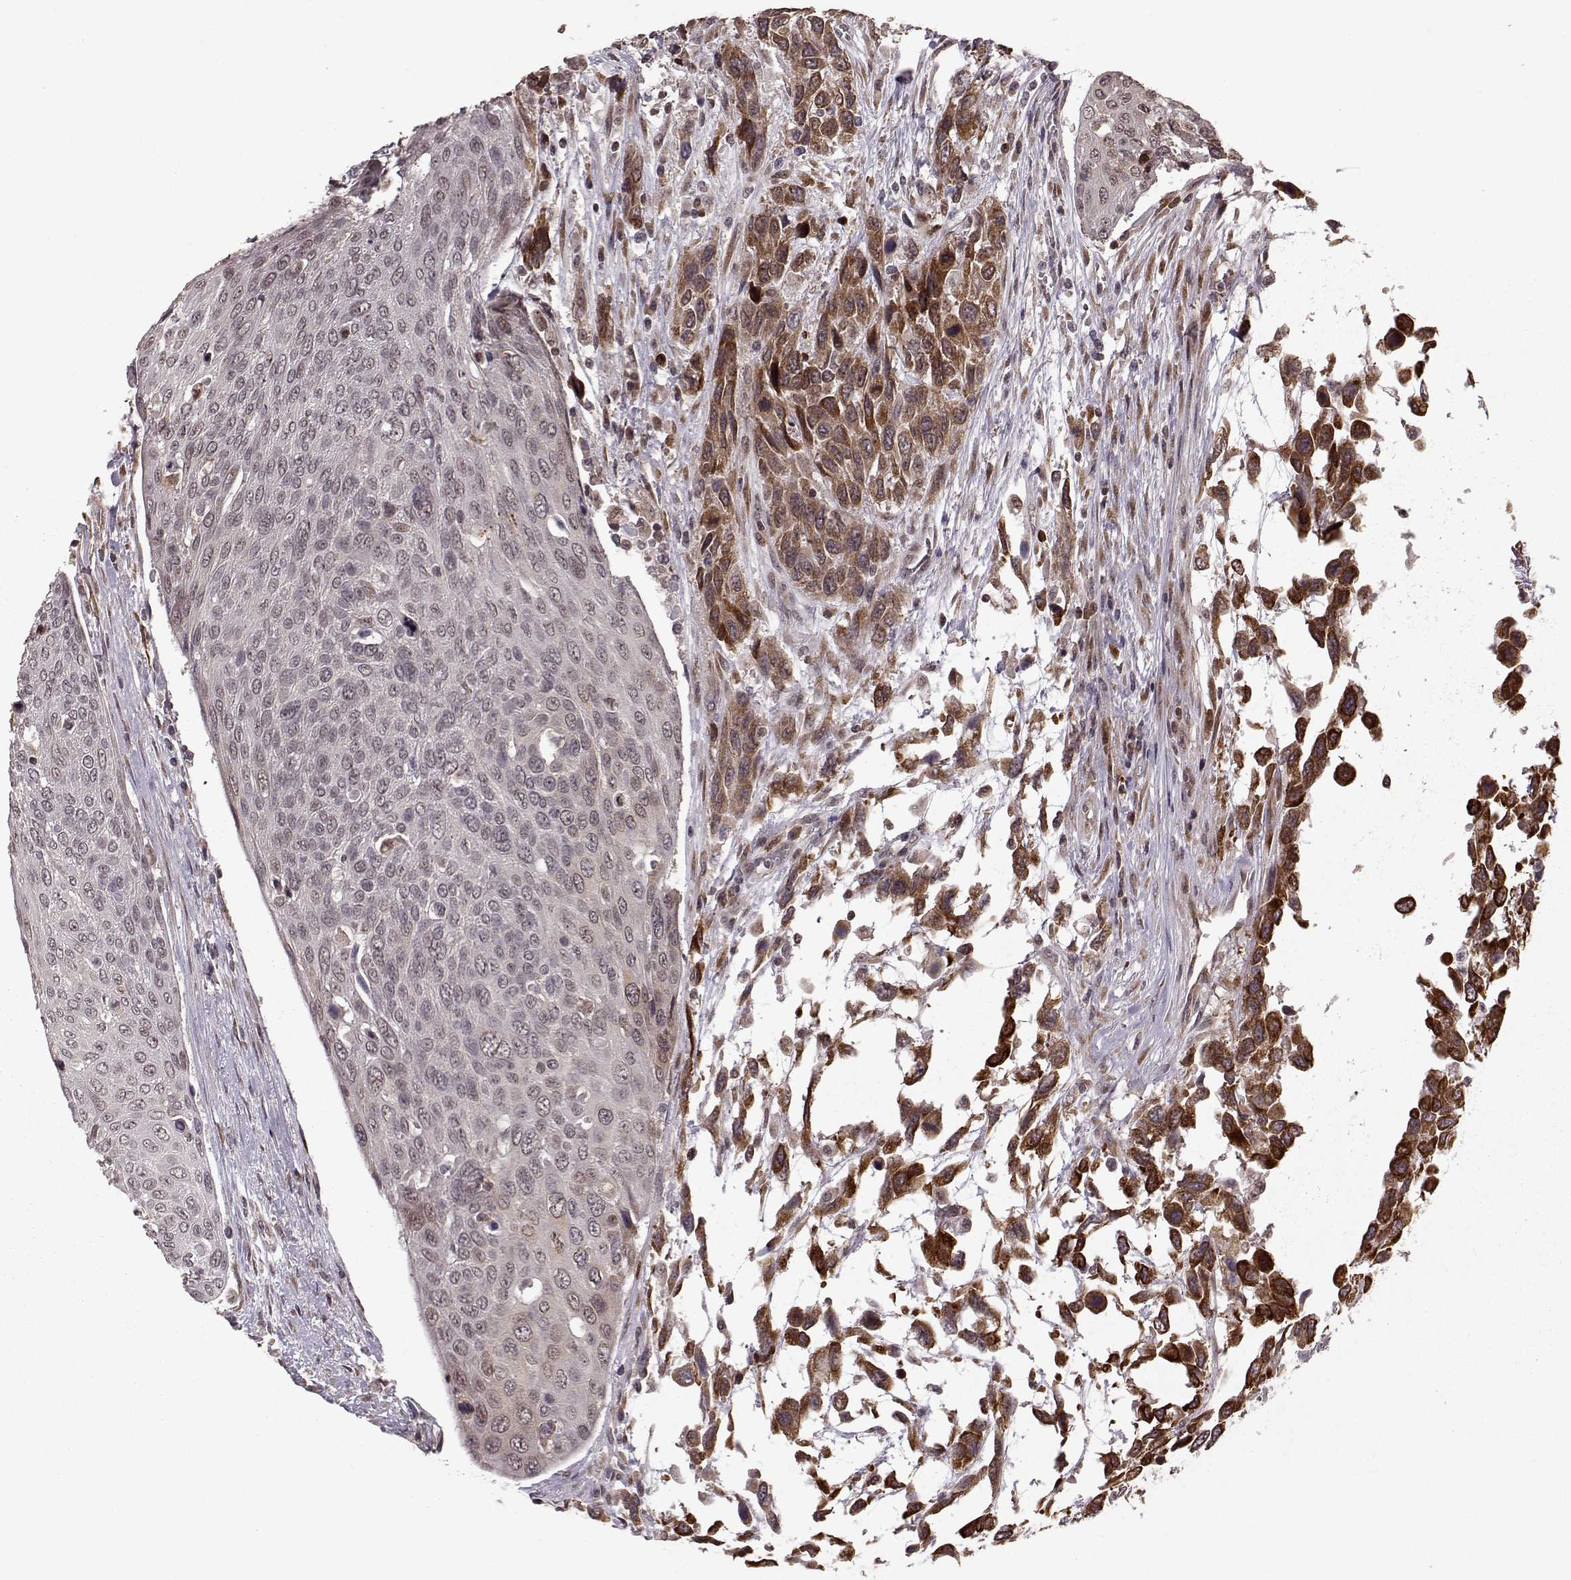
{"staining": {"intensity": "strong", "quantity": "<25%", "location": "cytoplasmic/membranous"}, "tissue": "urothelial cancer", "cell_type": "Tumor cells", "image_type": "cancer", "snomed": [{"axis": "morphology", "description": "Urothelial carcinoma, High grade"}, {"axis": "topography", "description": "Urinary bladder"}], "caption": "Immunohistochemical staining of urothelial carcinoma (high-grade) displays medium levels of strong cytoplasmic/membranous expression in about <25% of tumor cells.", "gene": "ELOVL5", "patient": {"sex": "female", "age": 70}}